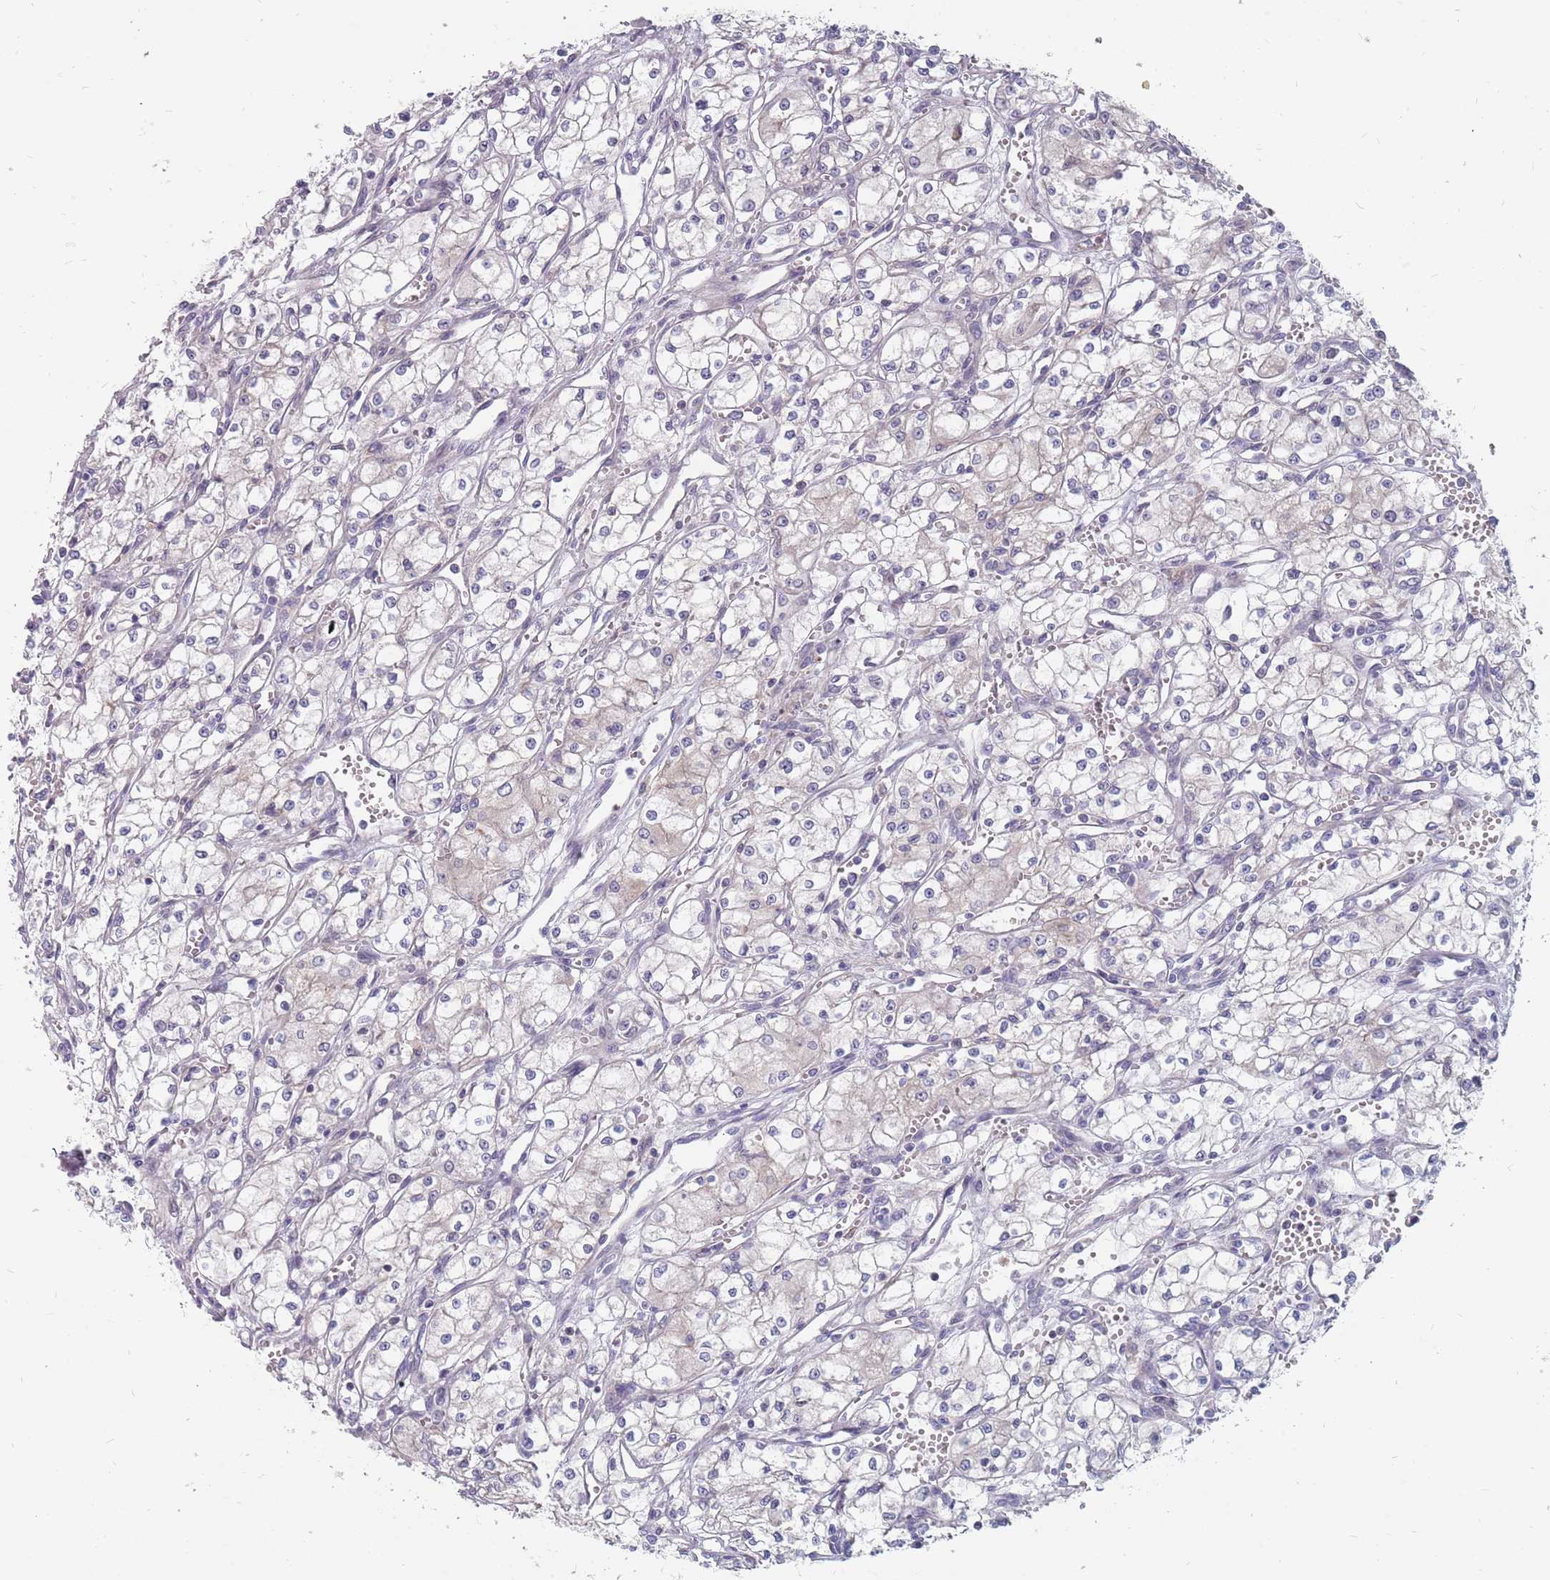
{"staining": {"intensity": "negative", "quantity": "none", "location": "none"}, "tissue": "renal cancer", "cell_type": "Tumor cells", "image_type": "cancer", "snomed": [{"axis": "morphology", "description": "Adenocarcinoma, NOS"}, {"axis": "topography", "description": "Kidney"}], "caption": "DAB (3,3'-diaminobenzidine) immunohistochemical staining of renal adenocarcinoma exhibits no significant expression in tumor cells.", "gene": "CMTR2", "patient": {"sex": "male", "age": 59}}